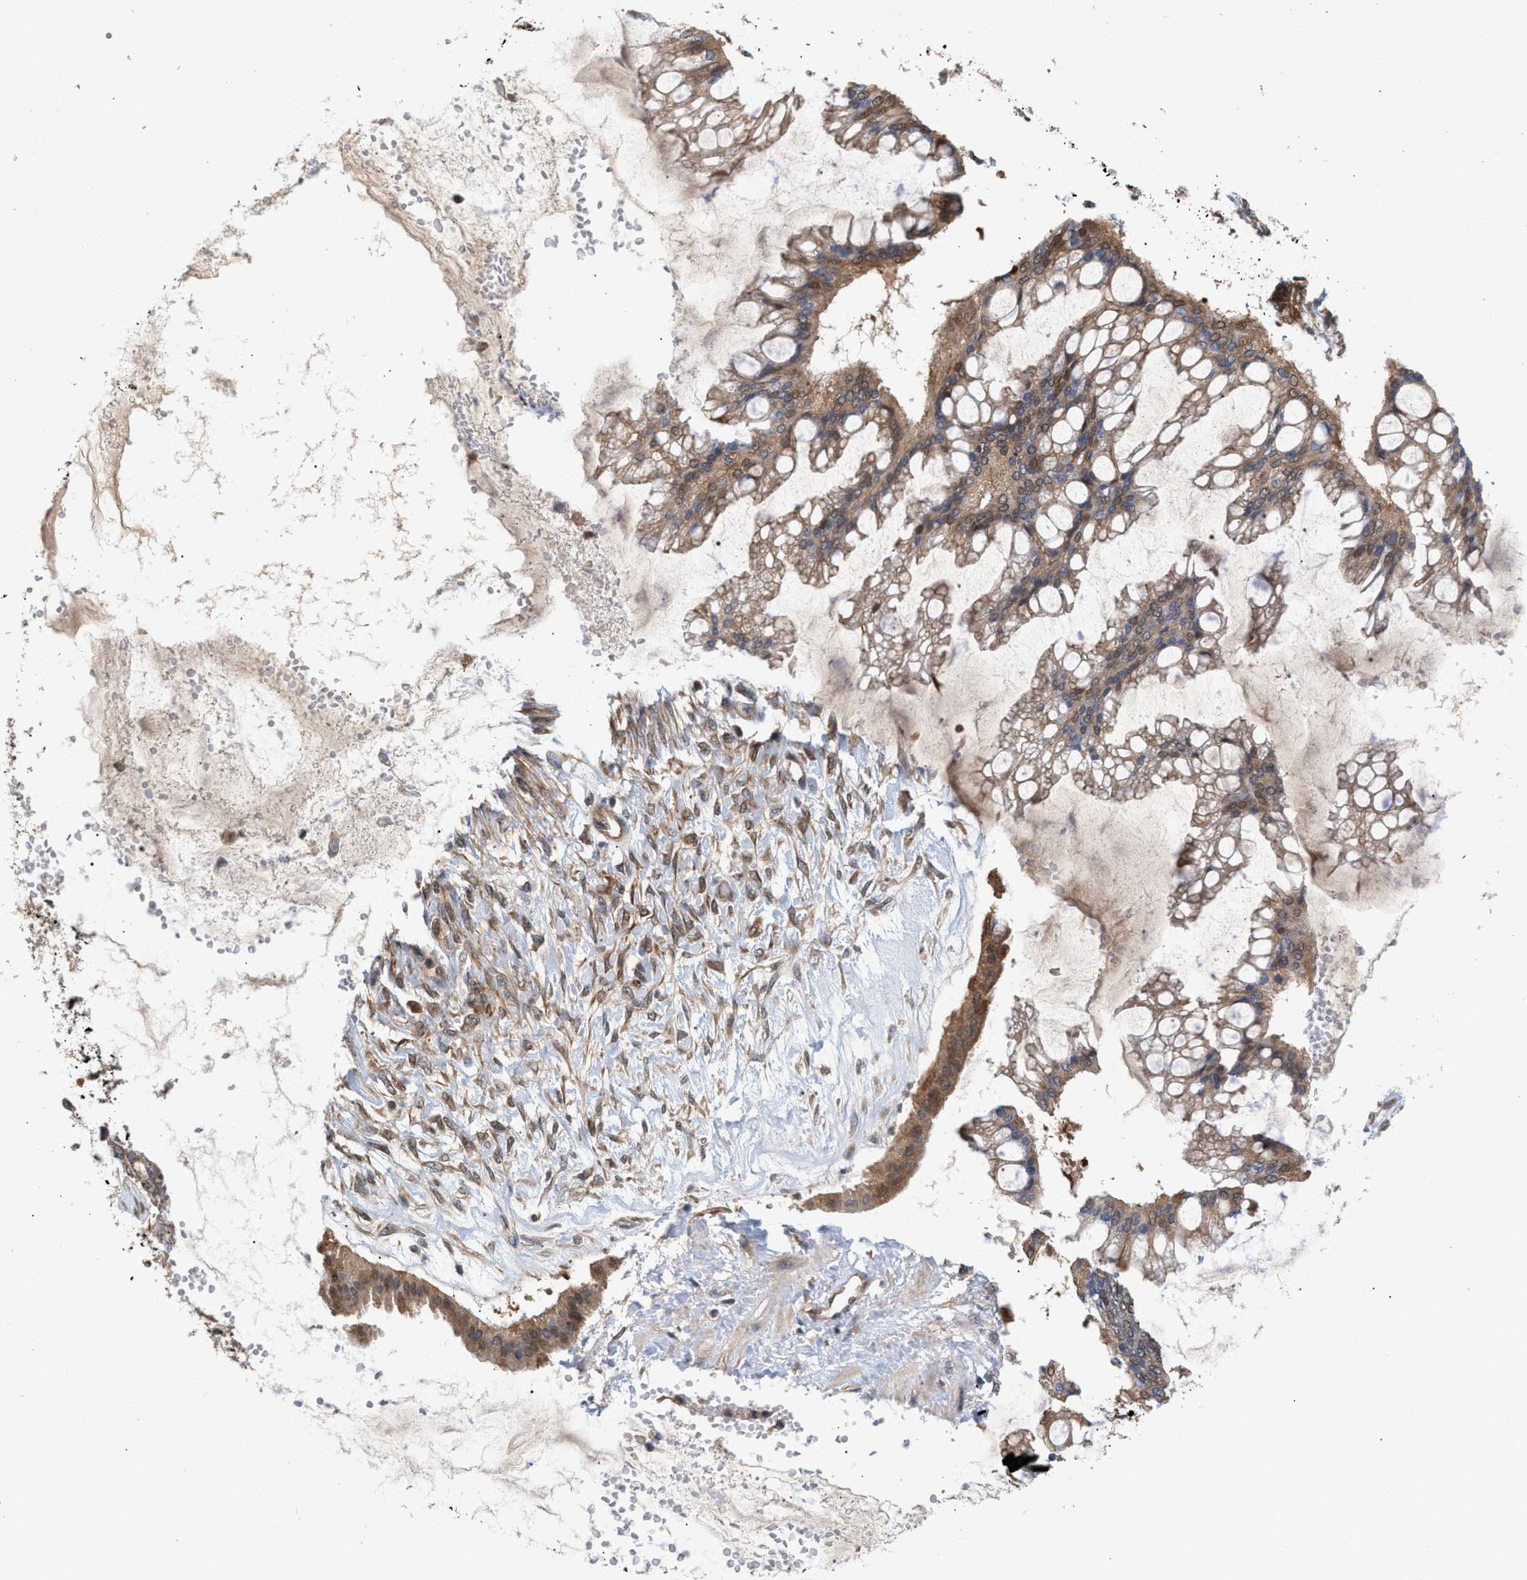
{"staining": {"intensity": "moderate", "quantity": ">75%", "location": "cytoplasmic/membranous"}, "tissue": "ovarian cancer", "cell_type": "Tumor cells", "image_type": "cancer", "snomed": [{"axis": "morphology", "description": "Cystadenocarcinoma, mucinous, NOS"}, {"axis": "topography", "description": "Ovary"}], "caption": "DAB immunohistochemical staining of ovarian mucinous cystadenocarcinoma shows moderate cytoplasmic/membranous protein expression in about >75% of tumor cells.", "gene": "GLOD4", "patient": {"sex": "female", "age": 73}}